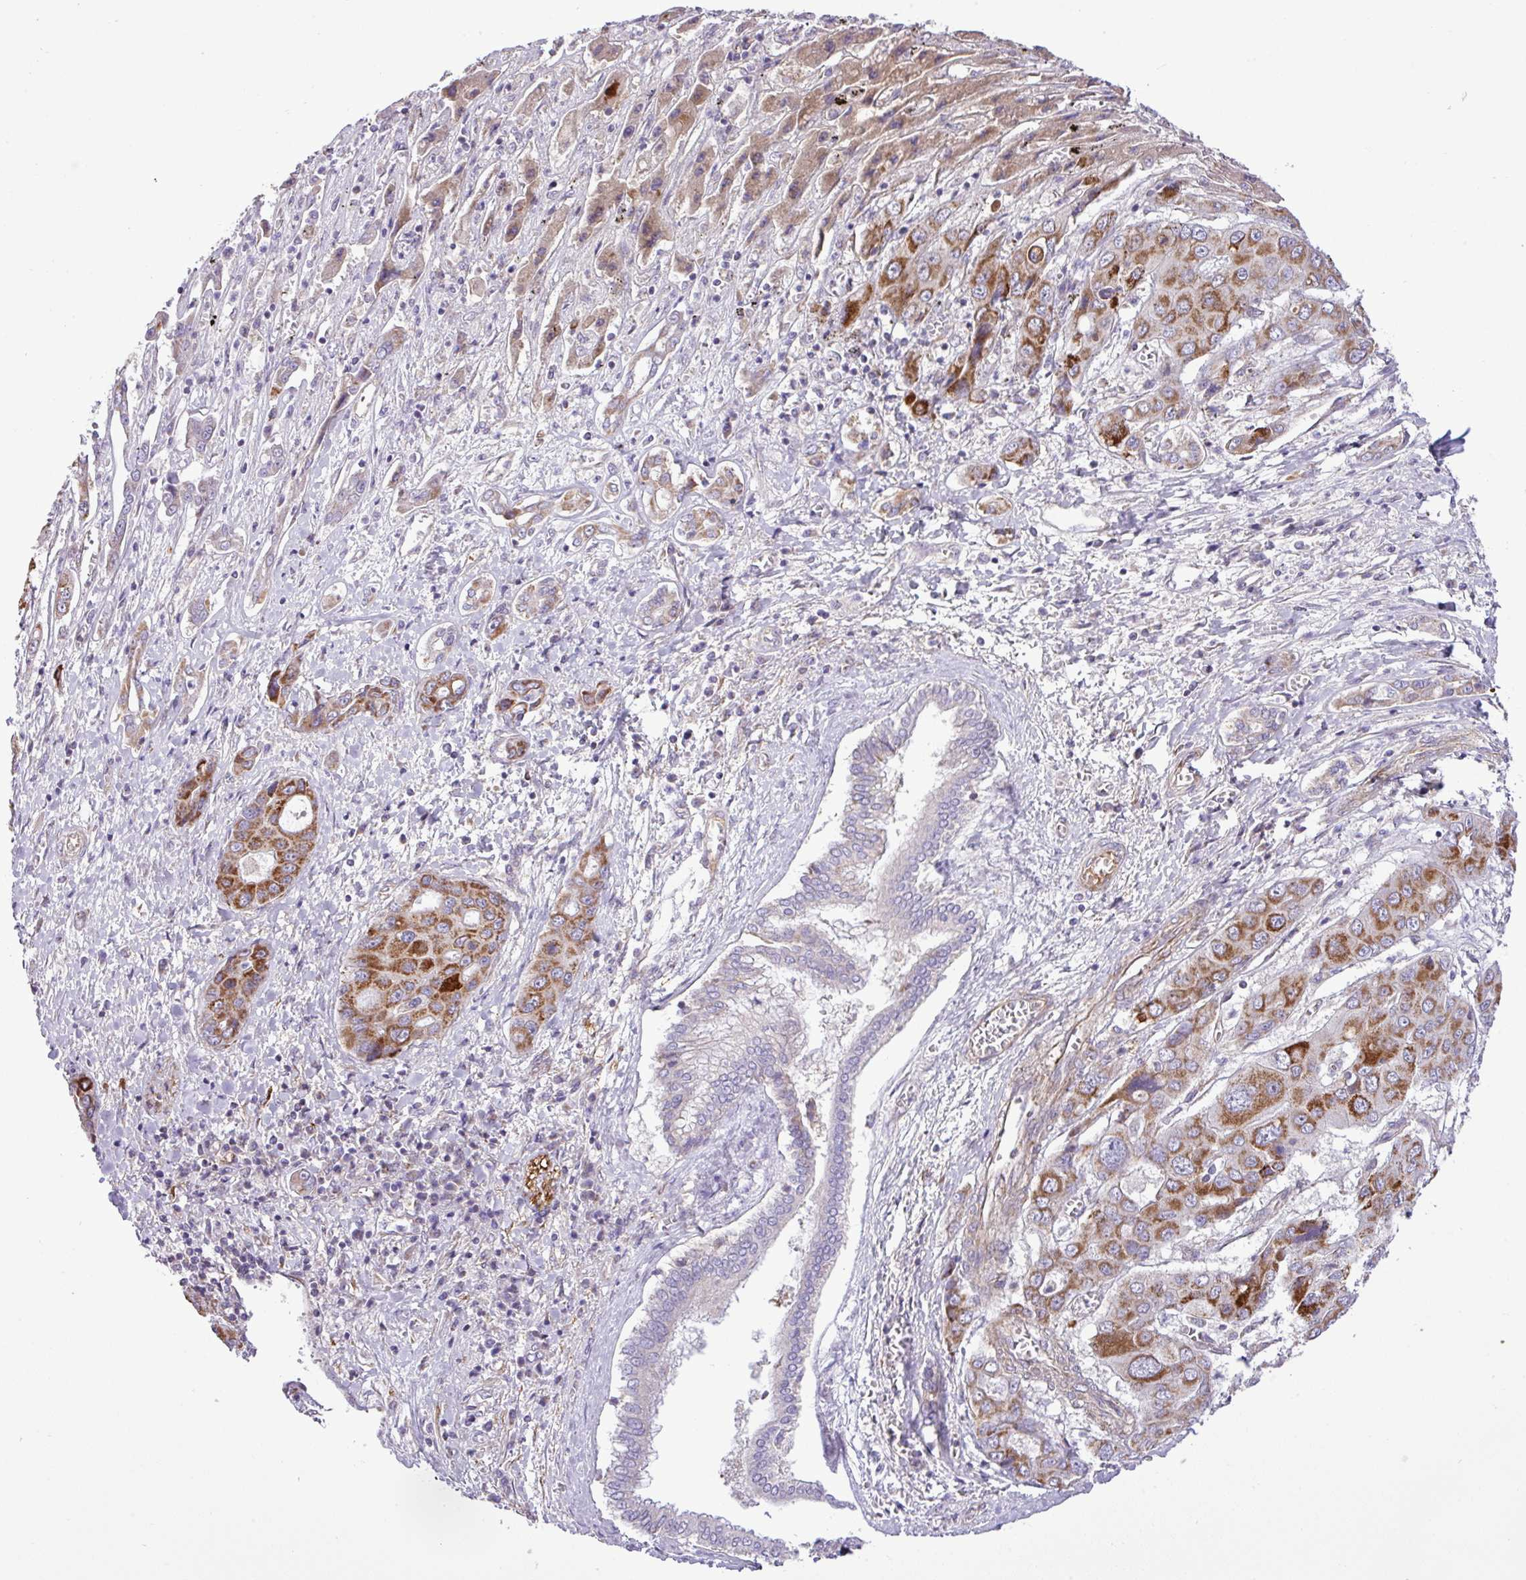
{"staining": {"intensity": "strong", "quantity": ">75%", "location": "cytoplasmic/membranous"}, "tissue": "liver cancer", "cell_type": "Tumor cells", "image_type": "cancer", "snomed": [{"axis": "morphology", "description": "Cholangiocarcinoma"}, {"axis": "topography", "description": "Liver"}], "caption": "The image shows a brown stain indicating the presence of a protein in the cytoplasmic/membranous of tumor cells in liver cancer.", "gene": "CWH43", "patient": {"sex": "male", "age": 67}}